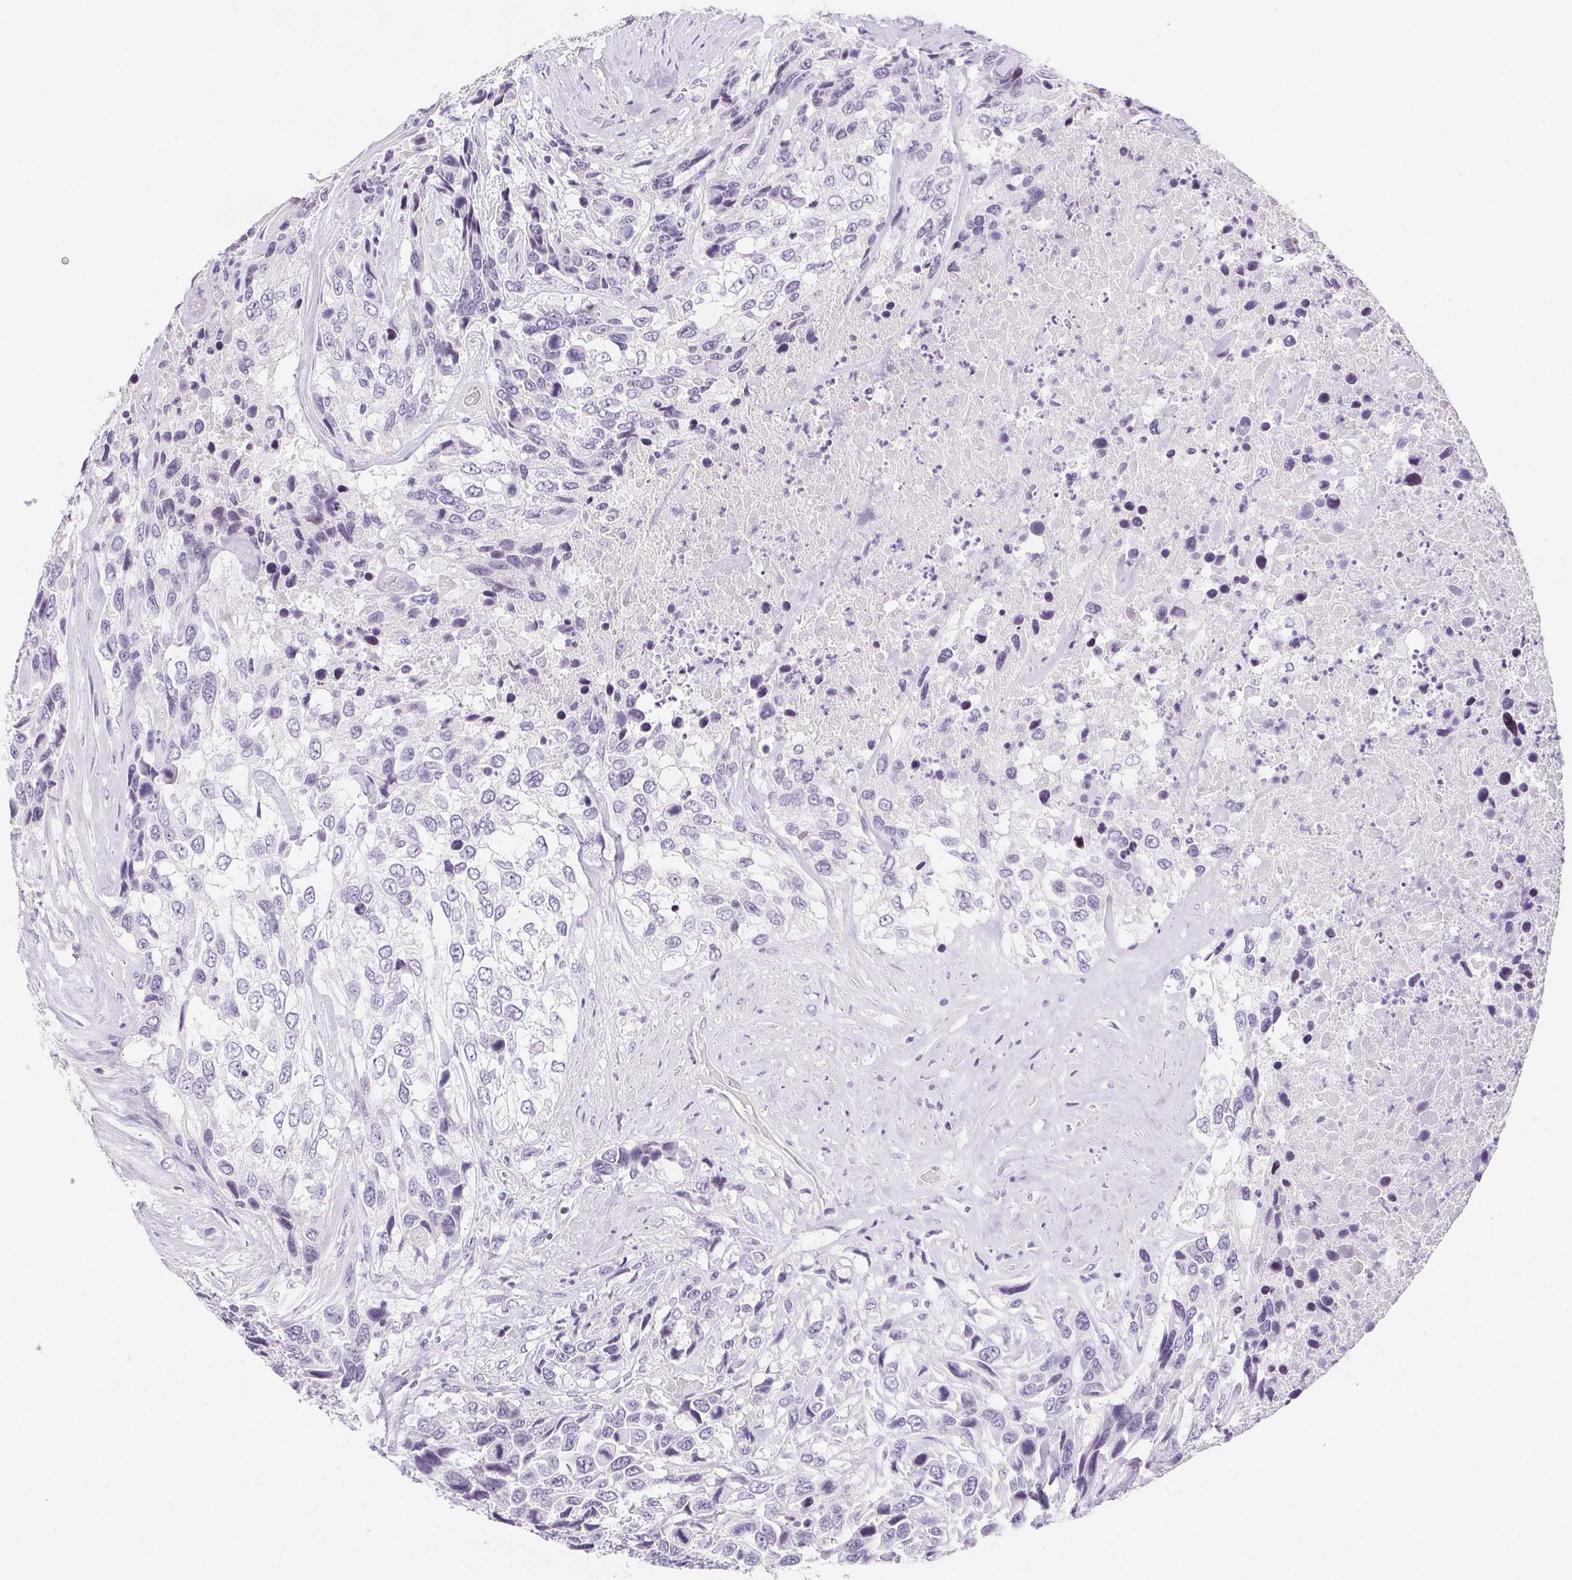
{"staining": {"intensity": "negative", "quantity": "none", "location": "none"}, "tissue": "urothelial cancer", "cell_type": "Tumor cells", "image_type": "cancer", "snomed": [{"axis": "morphology", "description": "Urothelial carcinoma, High grade"}, {"axis": "topography", "description": "Urinary bladder"}], "caption": "Tumor cells are negative for protein expression in human urothelial cancer. The staining was performed using DAB (3,3'-diaminobenzidine) to visualize the protein expression in brown, while the nuclei were stained in blue with hematoxylin (Magnification: 20x).", "gene": "BEND2", "patient": {"sex": "female", "age": 70}}